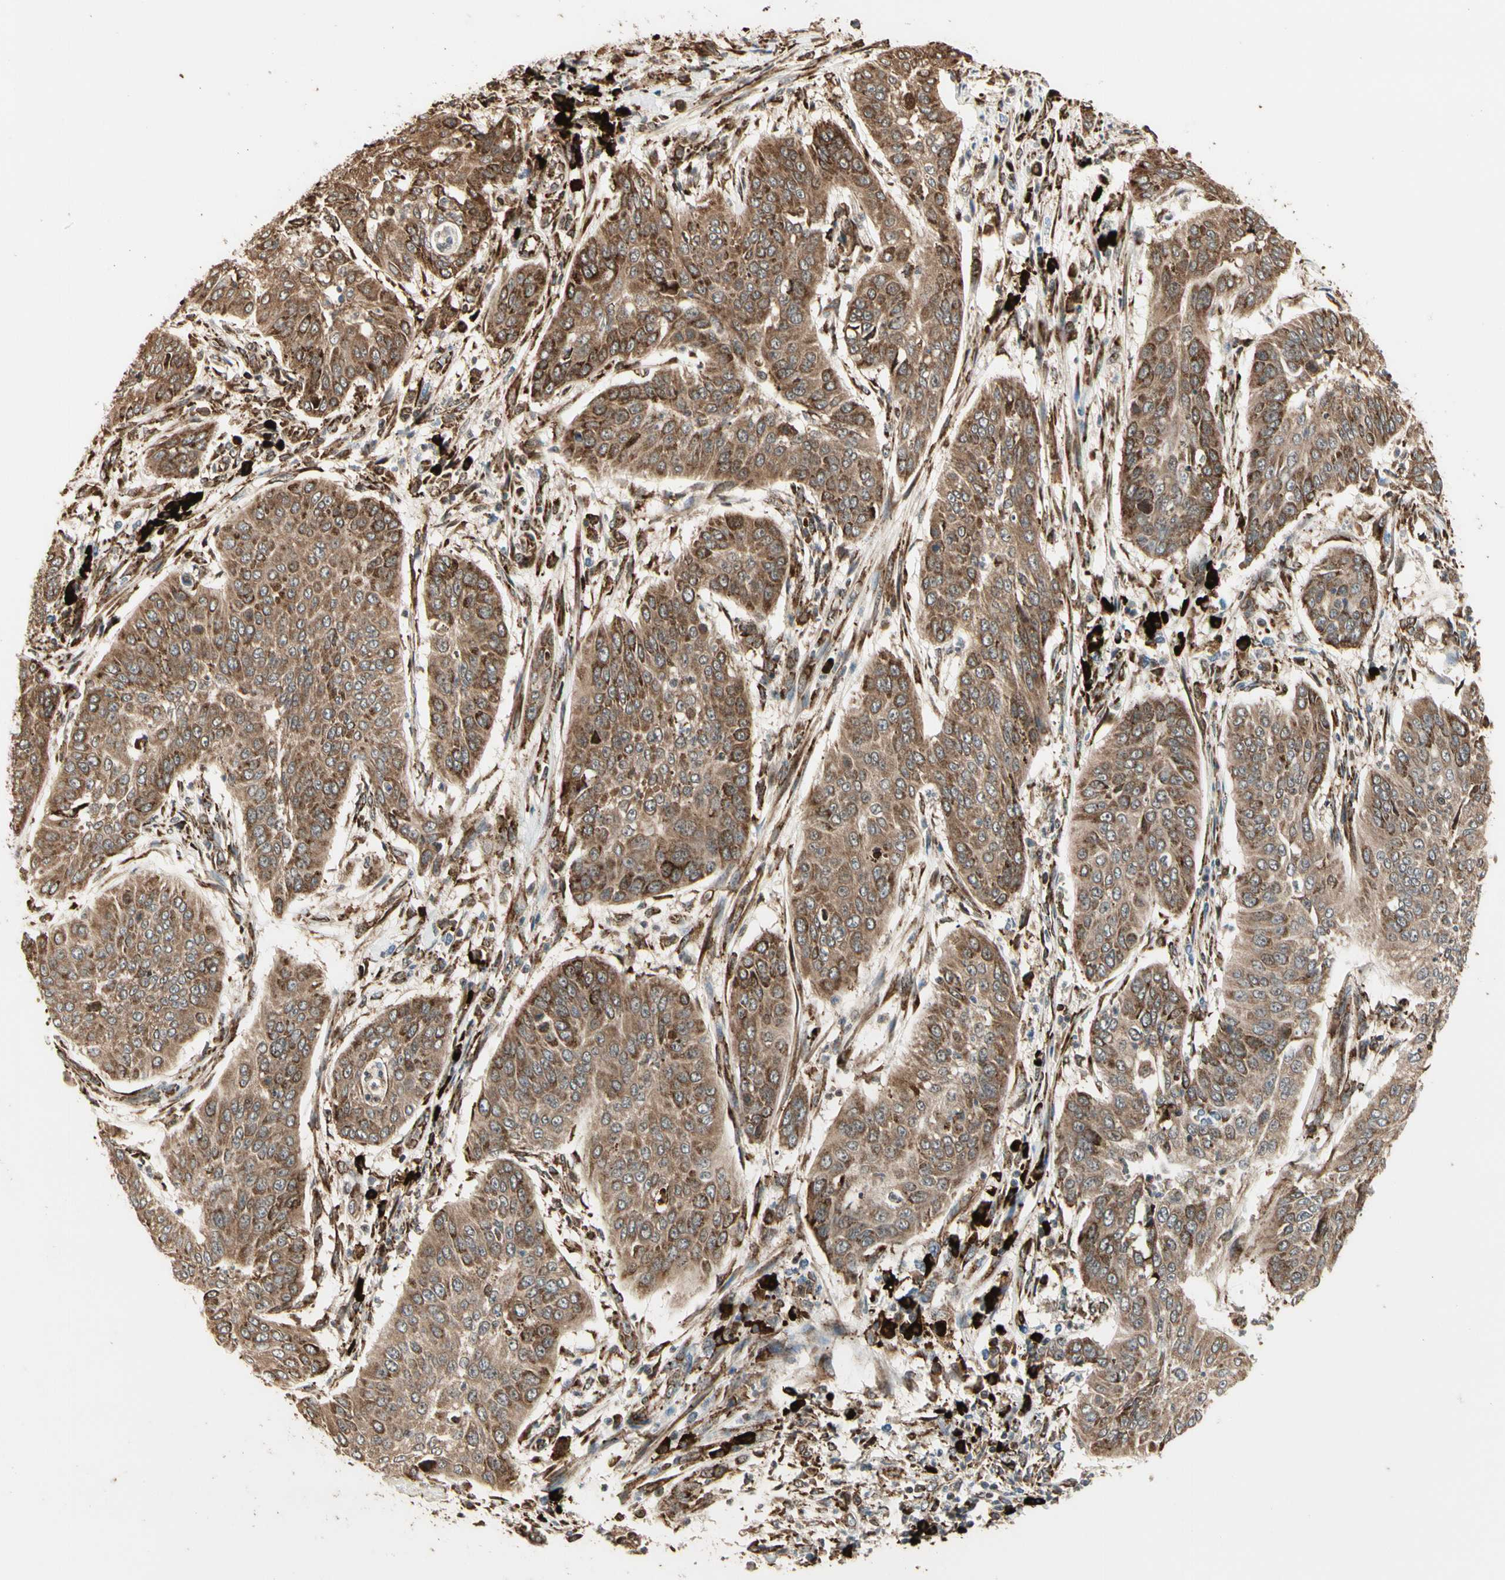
{"staining": {"intensity": "moderate", "quantity": ">75%", "location": "cytoplasmic/membranous"}, "tissue": "cervical cancer", "cell_type": "Tumor cells", "image_type": "cancer", "snomed": [{"axis": "morphology", "description": "Normal tissue, NOS"}, {"axis": "morphology", "description": "Squamous cell carcinoma, NOS"}, {"axis": "topography", "description": "Cervix"}], "caption": "Immunohistochemical staining of cervical cancer (squamous cell carcinoma) demonstrates medium levels of moderate cytoplasmic/membranous protein positivity in about >75% of tumor cells.", "gene": "HSP90B1", "patient": {"sex": "female", "age": 39}}